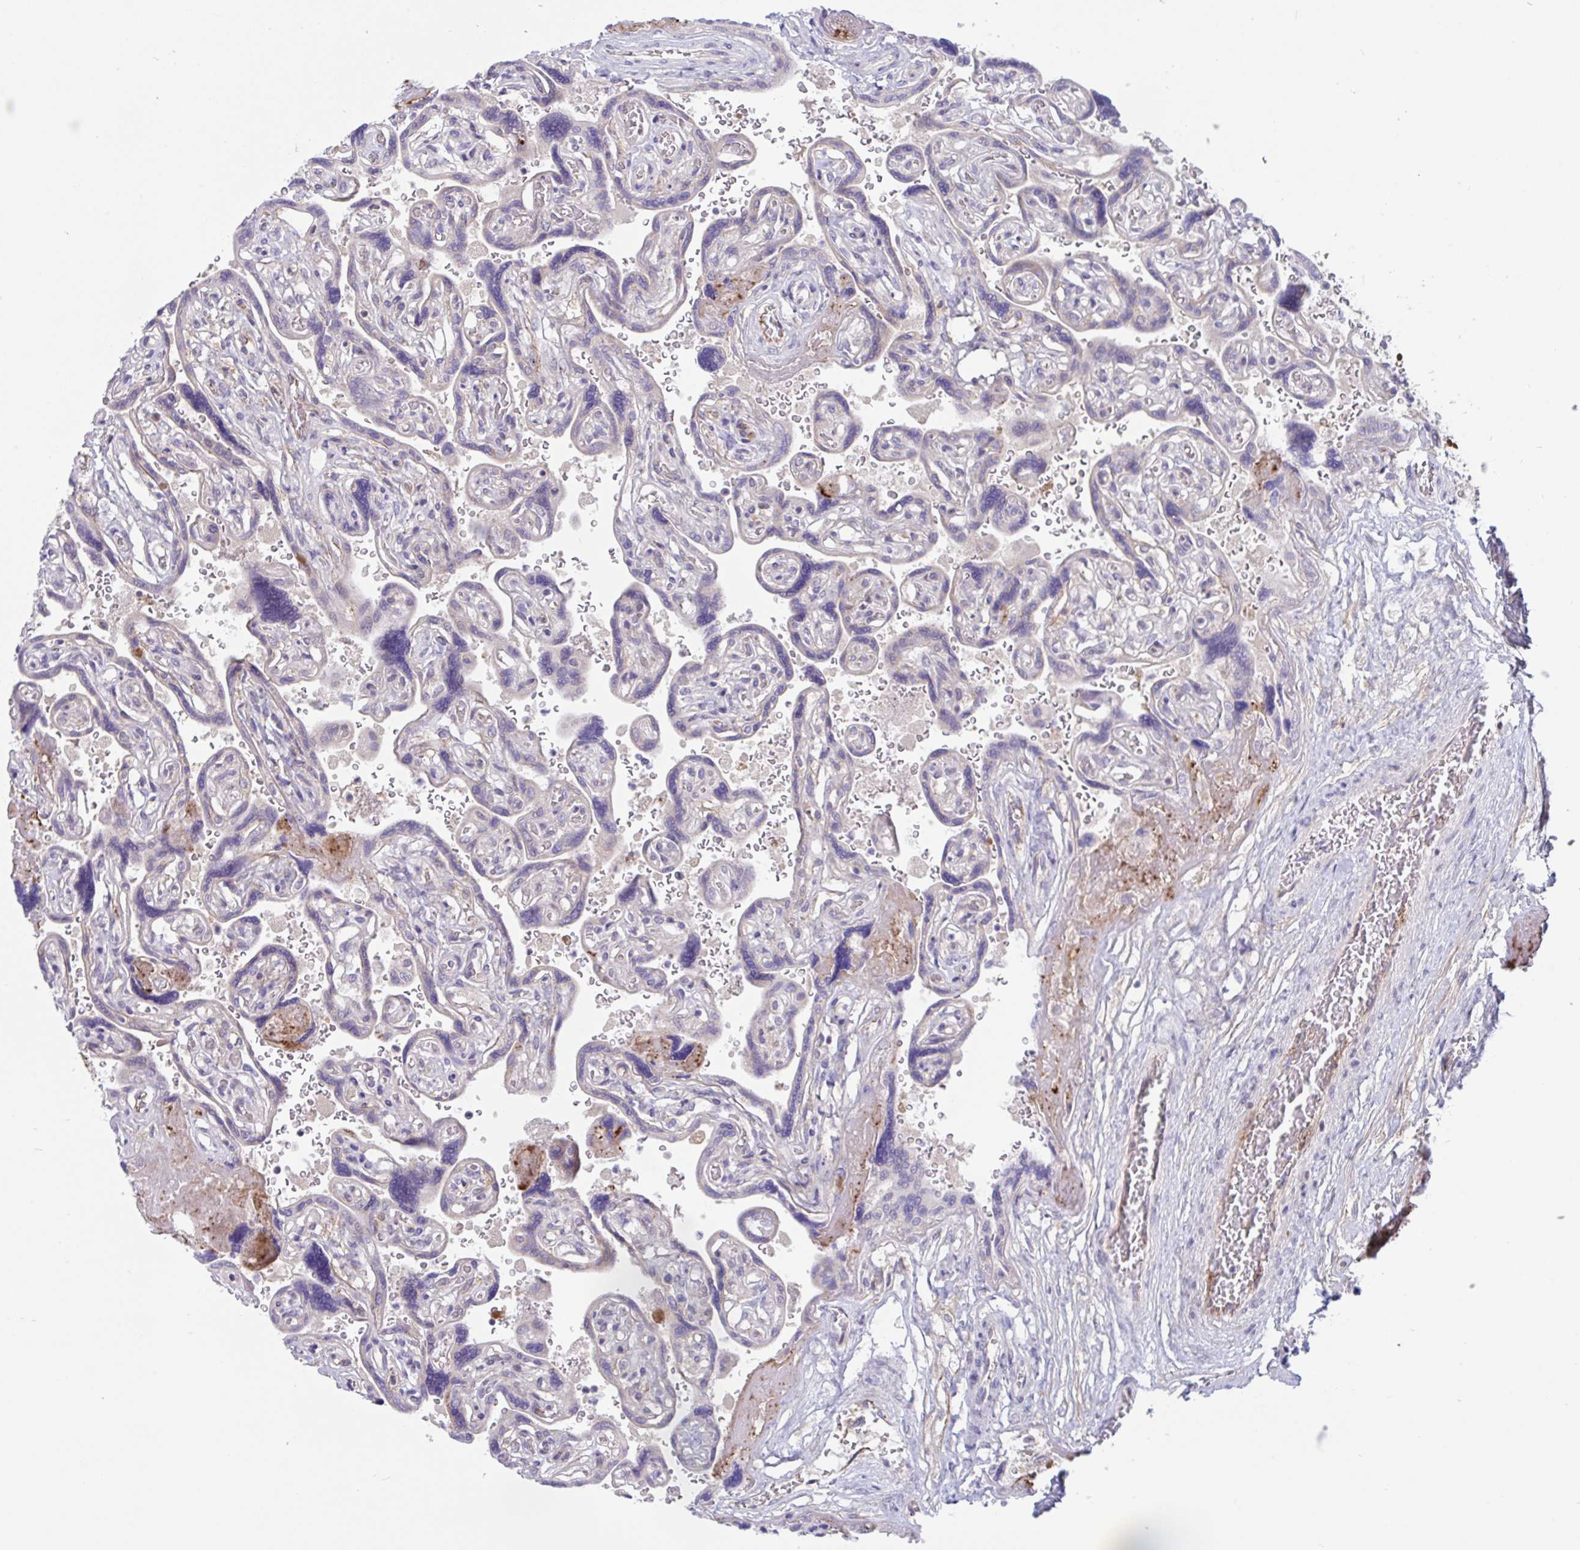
{"staining": {"intensity": "negative", "quantity": "none", "location": "none"}, "tissue": "placenta", "cell_type": "Decidual cells", "image_type": "normal", "snomed": [{"axis": "morphology", "description": "Normal tissue, NOS"}, {"axis": "topography", "description": "Placenta"}], "caption": "Decidual cells are negative for brown protein staining in unremarkable placenta. (Stains: DAB (3,3'-diaminobenzidine) immunohistochemistry (IHC) with hematoxylin counter stain, Microscopy: brightfield microscopy at high magnification).", "gene": "IL37", "patient": {"sex": "female", "age": 32}}